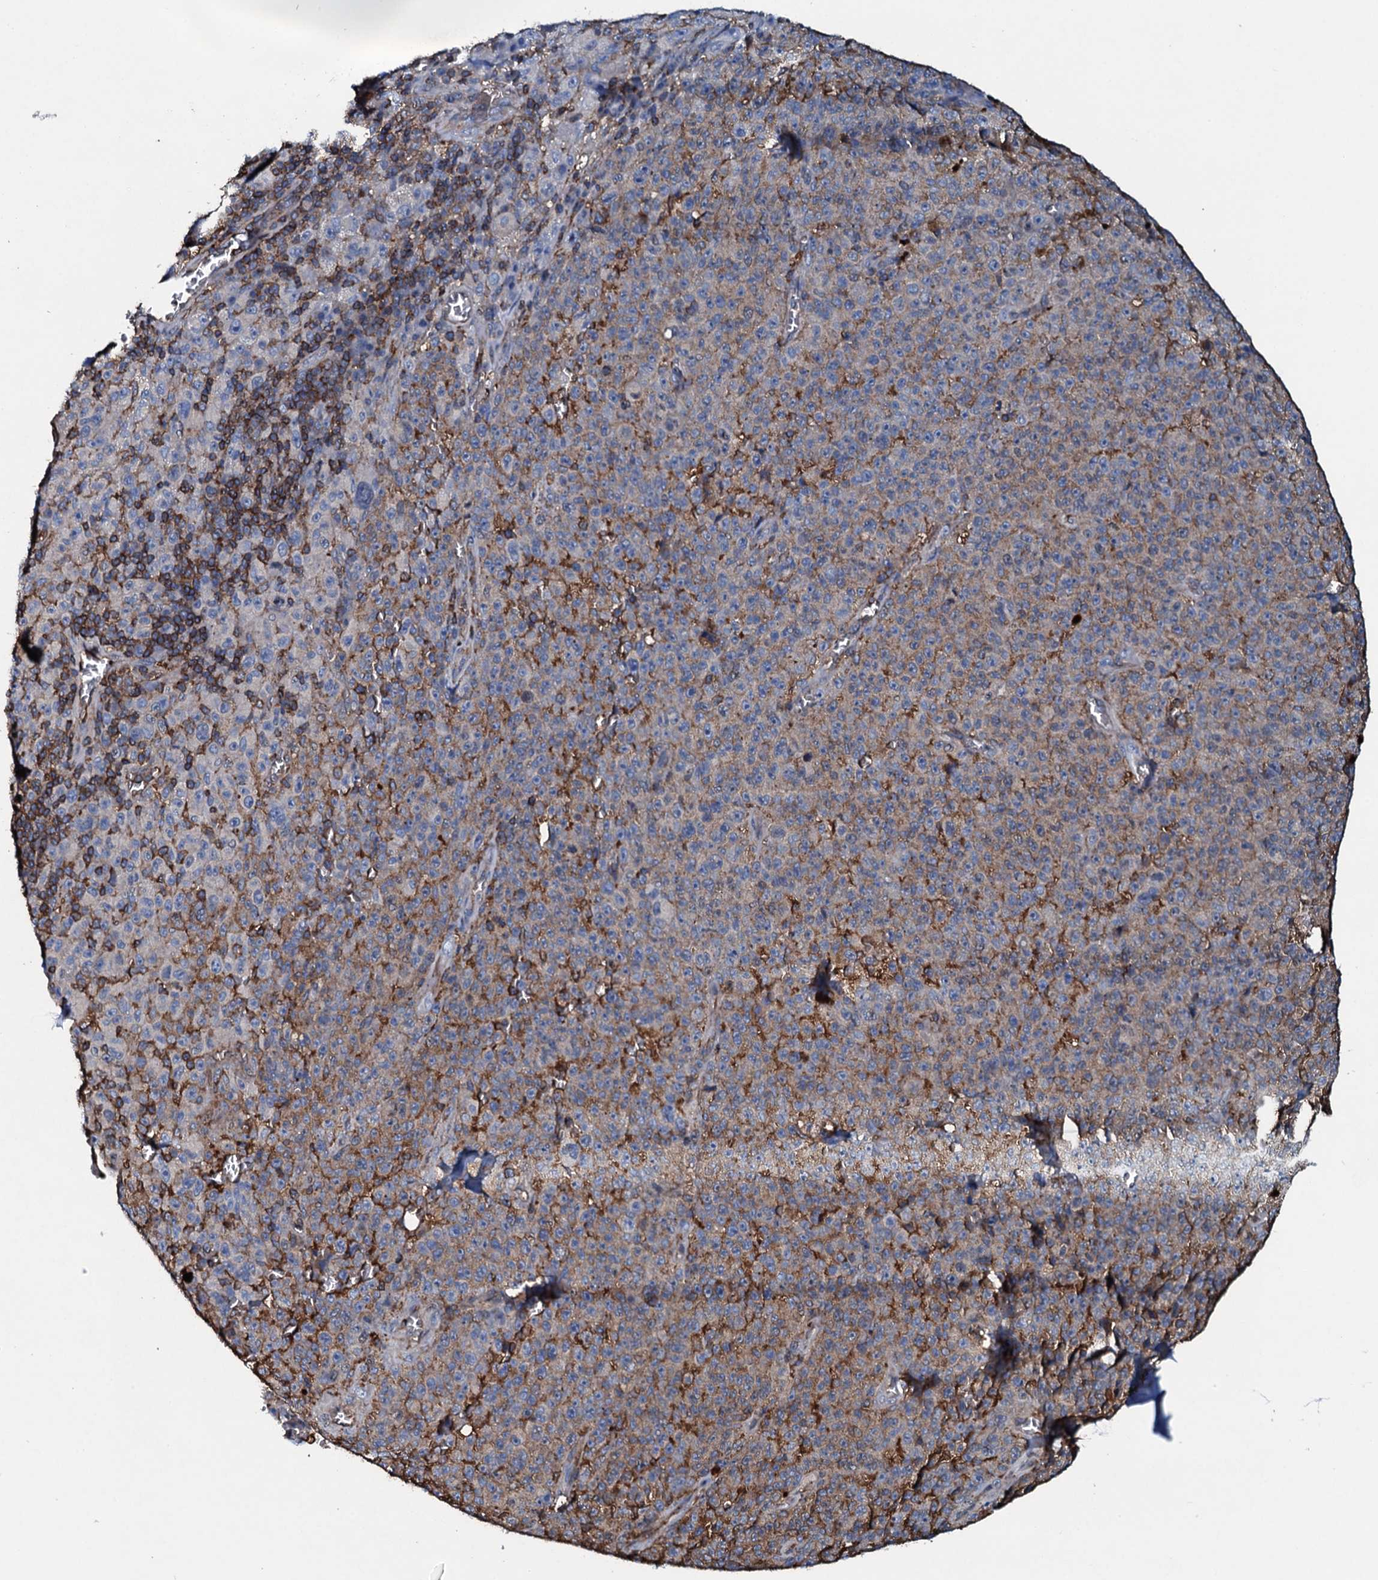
{"staining": {"intensity": "weak", "quantity": "<25%", "location": "cytoplasmic/membranous"}, "tissue": "melanoma", "cell_type": "Tumor cells", "image_type": "cancer", "snomed": [{"axis": "morphology", "description": "Malignant melanoma, NOS"}, {"axis": "topography", "description": "Skin"}], "caption": "IHC micrograph of malignant melanoma stained for a protein (brown), which reveals no staining in tumor cells. The staining is performed using DAB (3,3'-diaminobenzidine) brown chromogen with nuclei counter-stained in using hematoxylin.", "gene": "MS4A4E", "patient": {"sex": "female", "age": 82}}